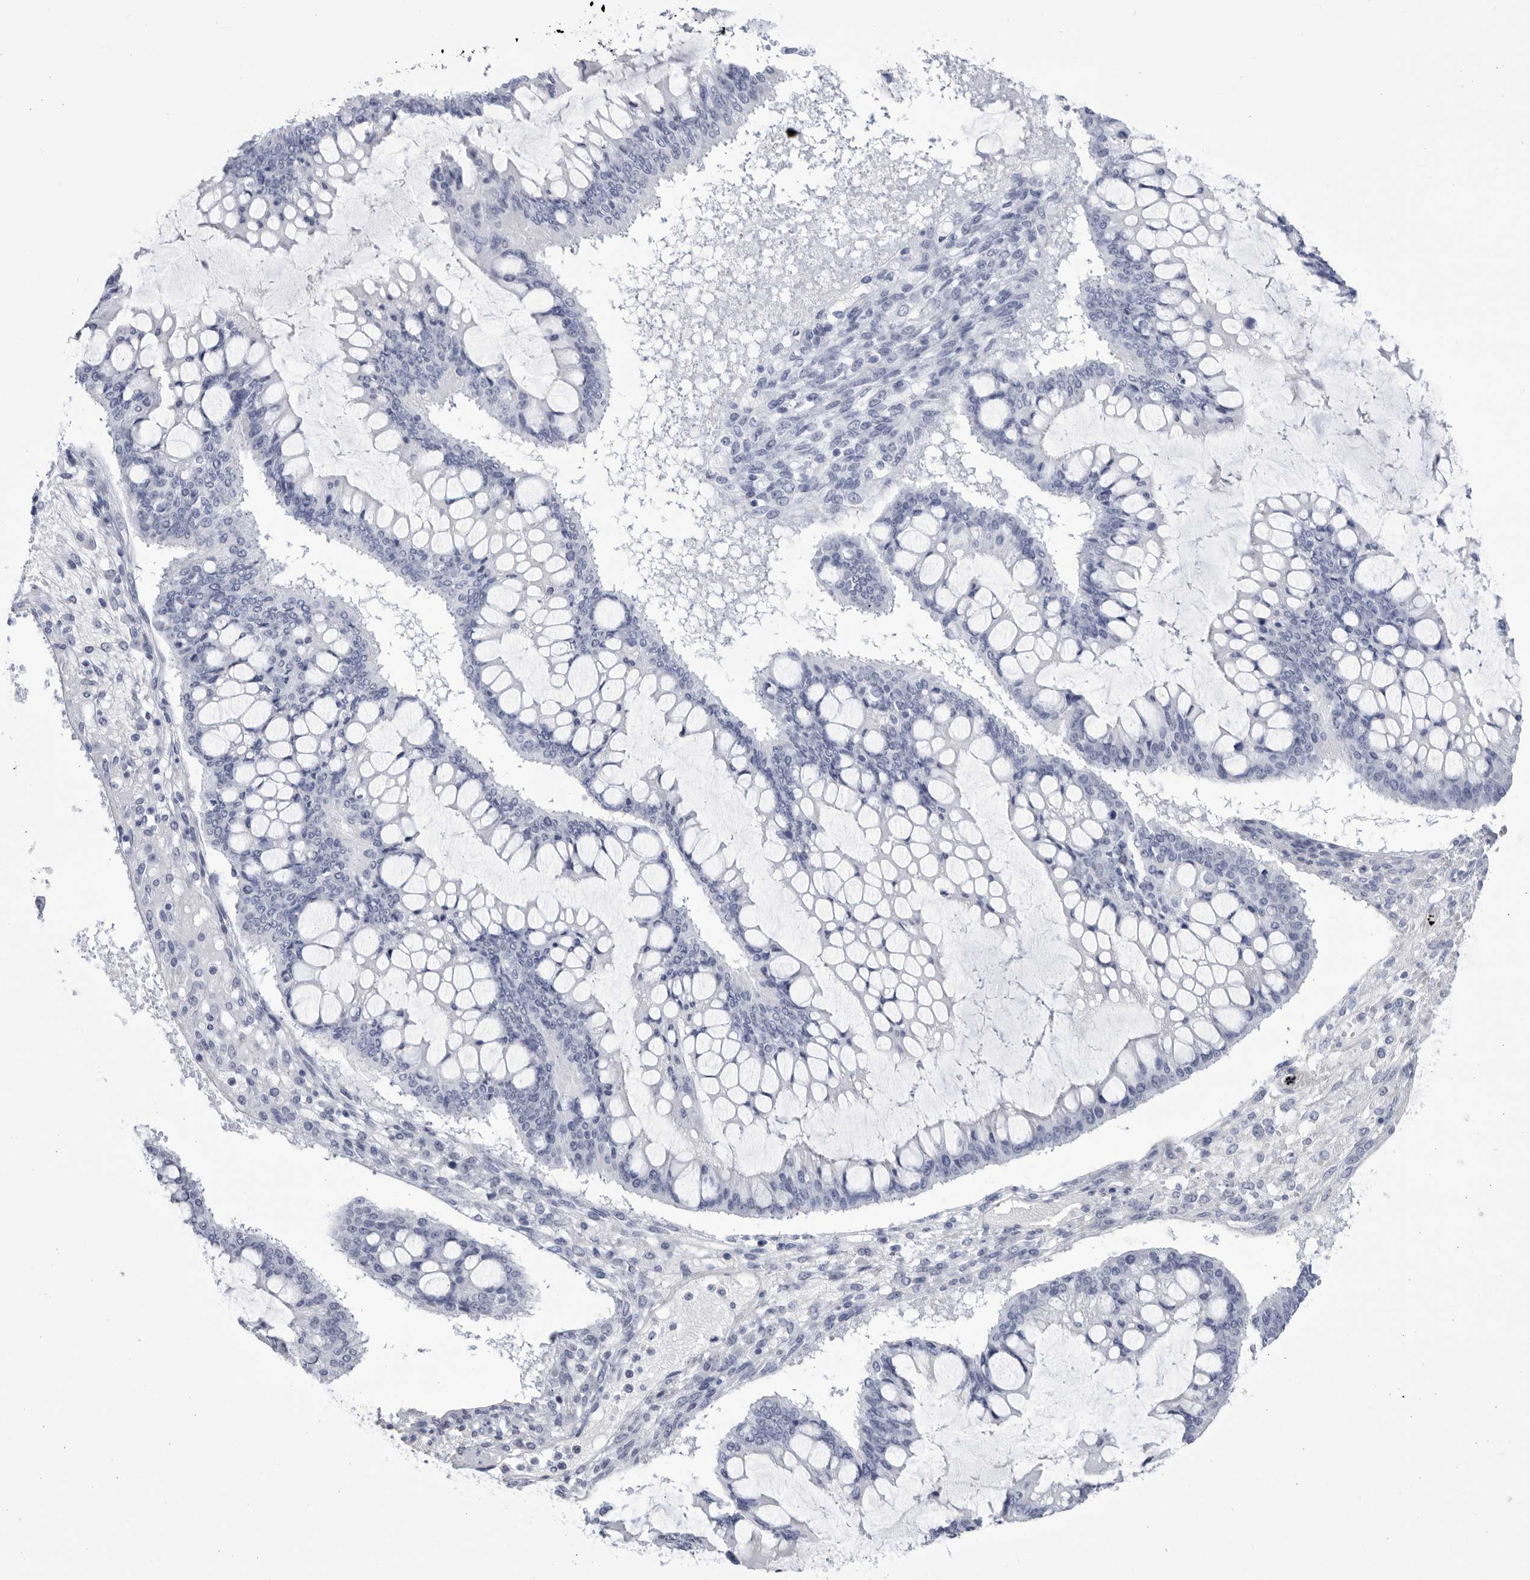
{"staining": {"intensity": "negative", "quantity": "none", "location": "none"}, "tissue": "ovarian cancer", "cell_type": "Tumor cells", "image_type": "cancer", "snomed": [{"axis": "morphology", "description": "Cystadenocarcinoma, mucinous, NOS"}, {"axis": "topography", "description": "Ovary"}], "caption": "Immunohistochemical staining of ovarian cancer displays no significant positivity in tumor cells.", "gene": "CCDC181", "patient": {"sex": "female", "age": 73}}